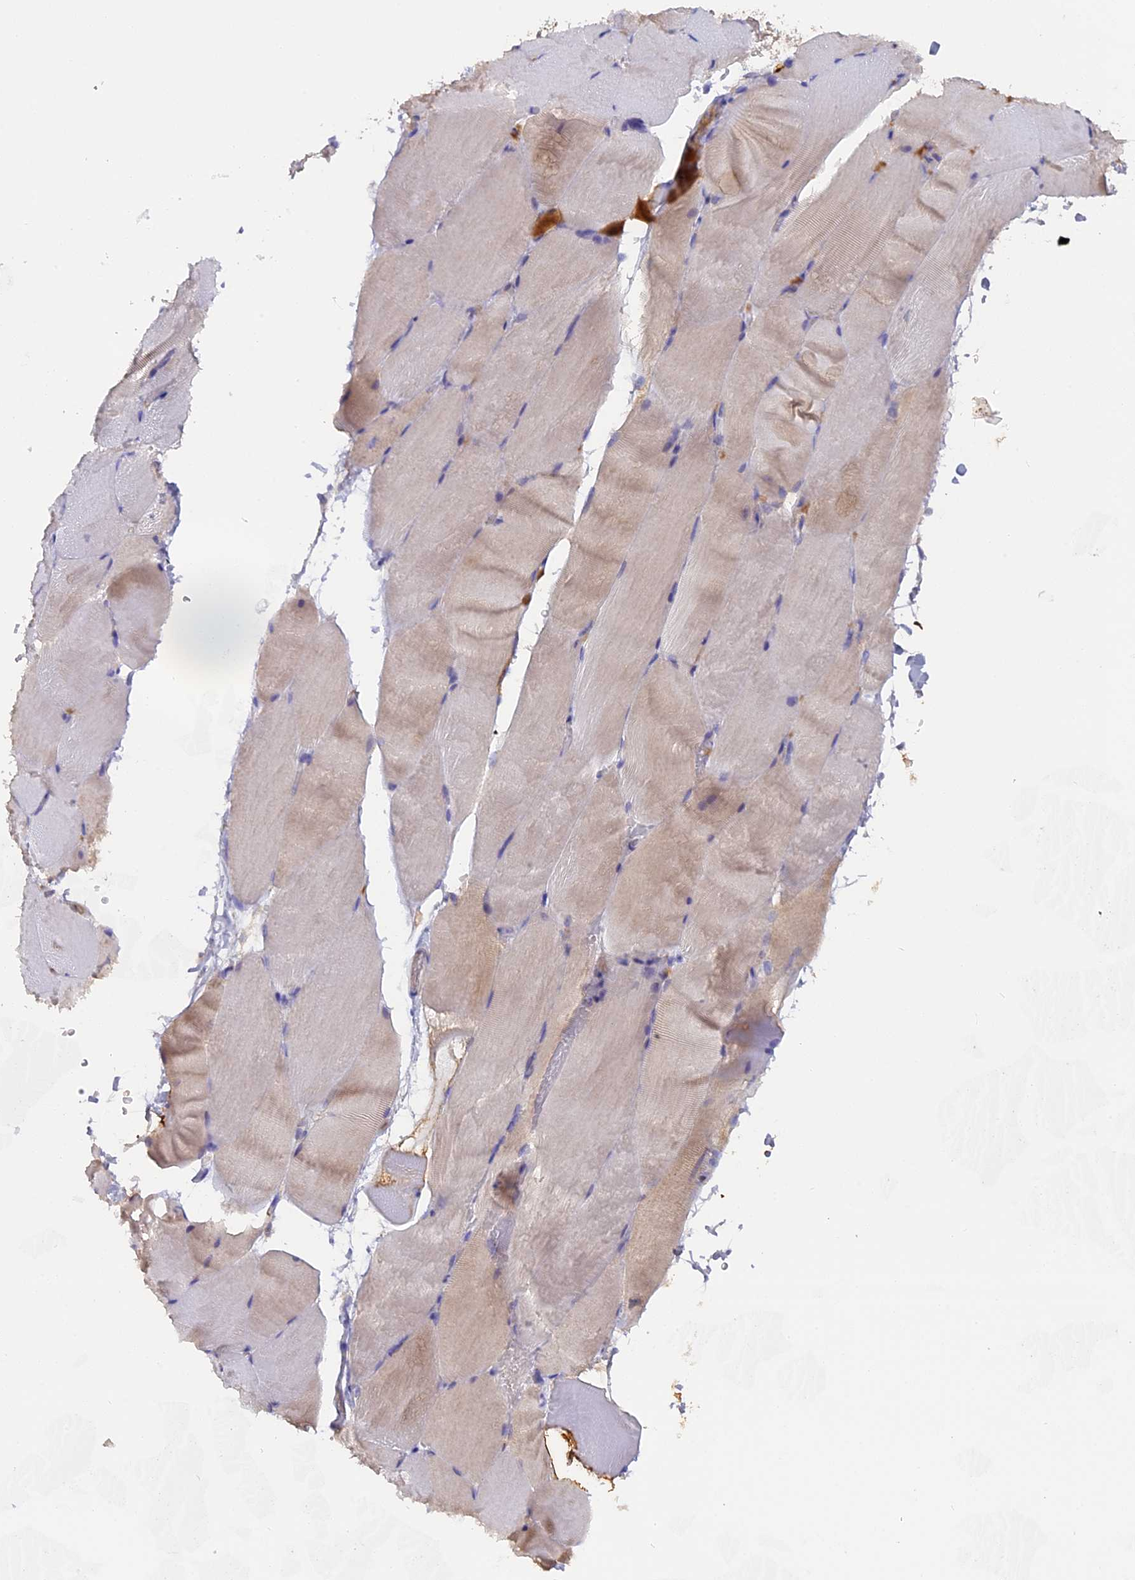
{"staining": {"intensity": "negative", "quantity": "none", "location": "none"}, "tissue": "skeletal muscle", "cell_type": "Myocytes", "image_type": "normal", "snomed": [{"axis": "morphology", "description": "Normal tissue, NOS"}, {"axis": "topography", "description": "Skeletal muscle"}, {"axis": "topography", "description": "Parathyroid gland"}], "caption": "Immunohistochemistry micrograph of unremarkable human skeletal muscle stained for a protein (brown), which reveals no positivity in myocytes.", "gene": "CFAP119", "patient": {"sex": "female", "age": 37}}